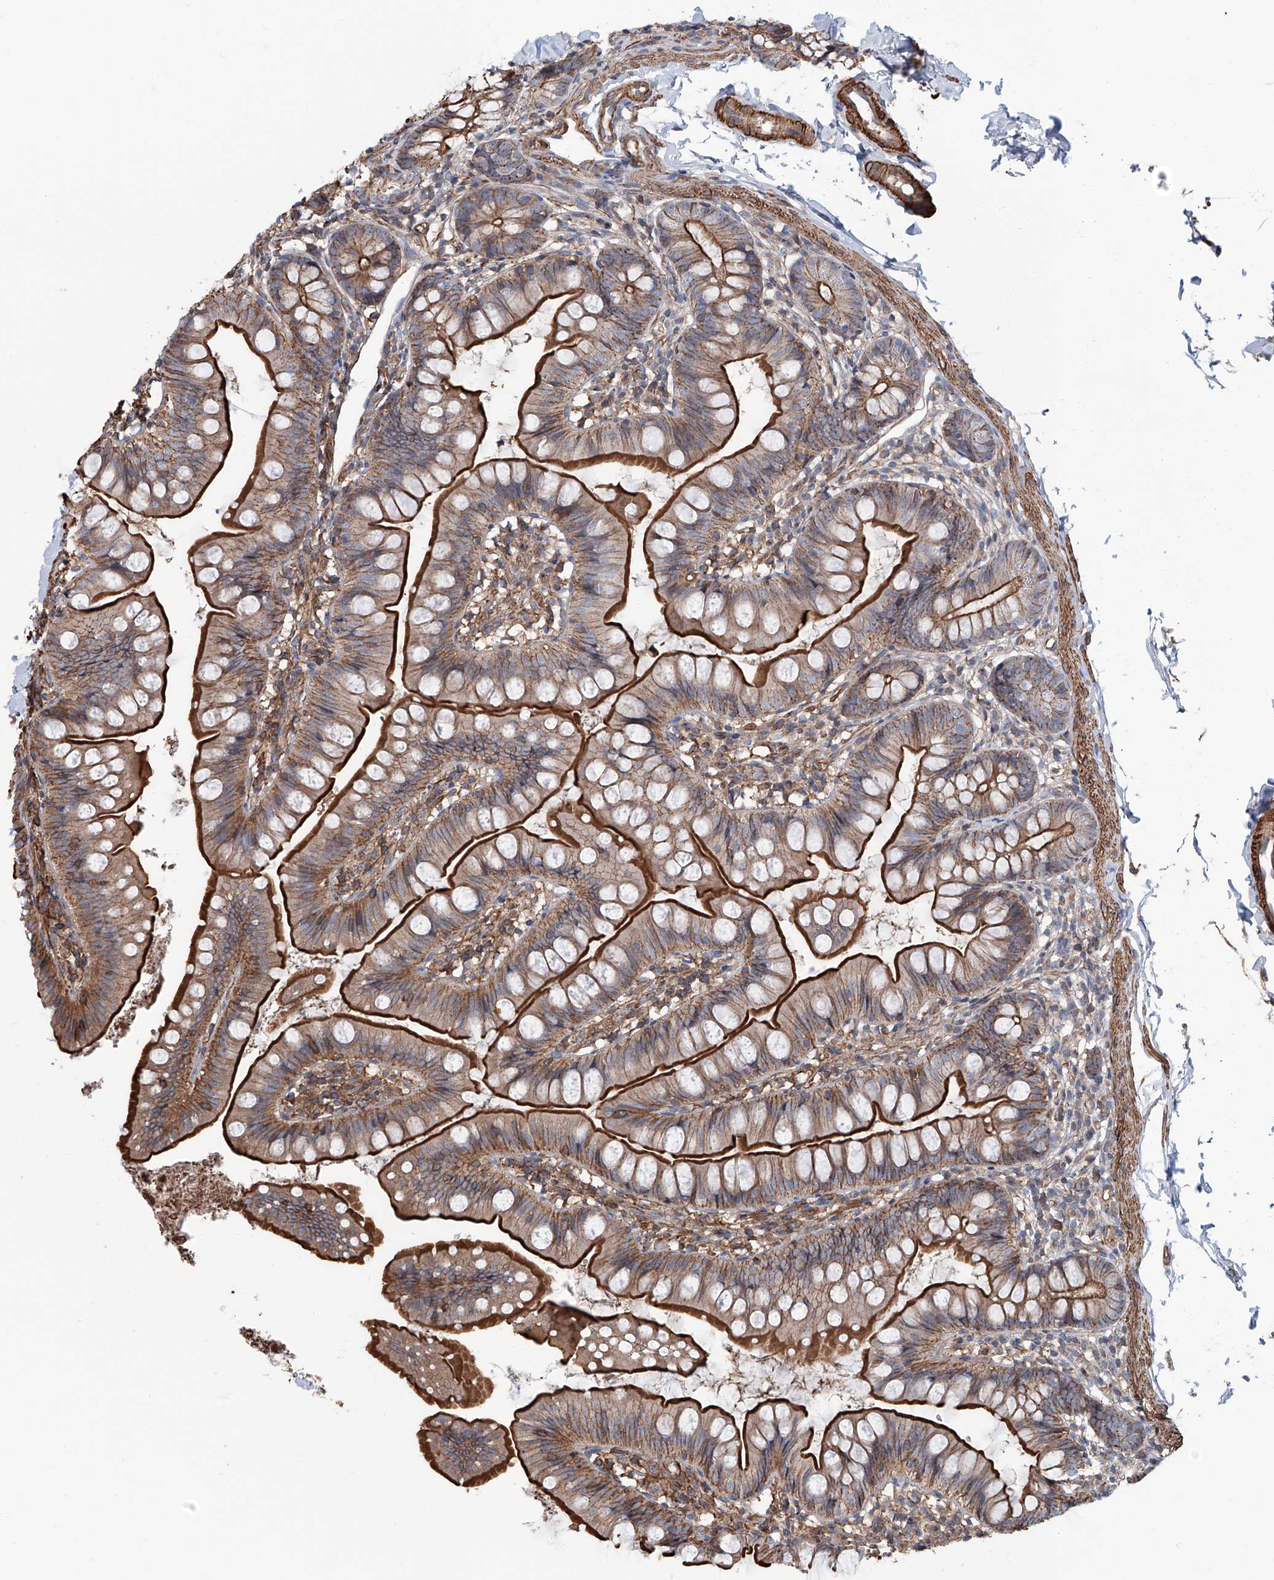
{"staining": {"intensity": "strong", "quantity": "25%-75%", "location": "cytoplasmic/membranous"}, "tissue": "small intestine", "cell_type": "Glandular cells", "image_type": "normal", "snomed": [{"axis": "morphology", "description": "Normal tissue, NOS"}, {"axis": "topography", "description": "Small intestine"}], "caption": "A micrograph showing strong cytoplasmic/membranous staining in approximately 25%-75% of glandular cells in unremarkable small intestine, as visualized by brown immunohistochemical staining.", "gene": "PIEZO2", "patient": {"sex": "male", "age": 7}}